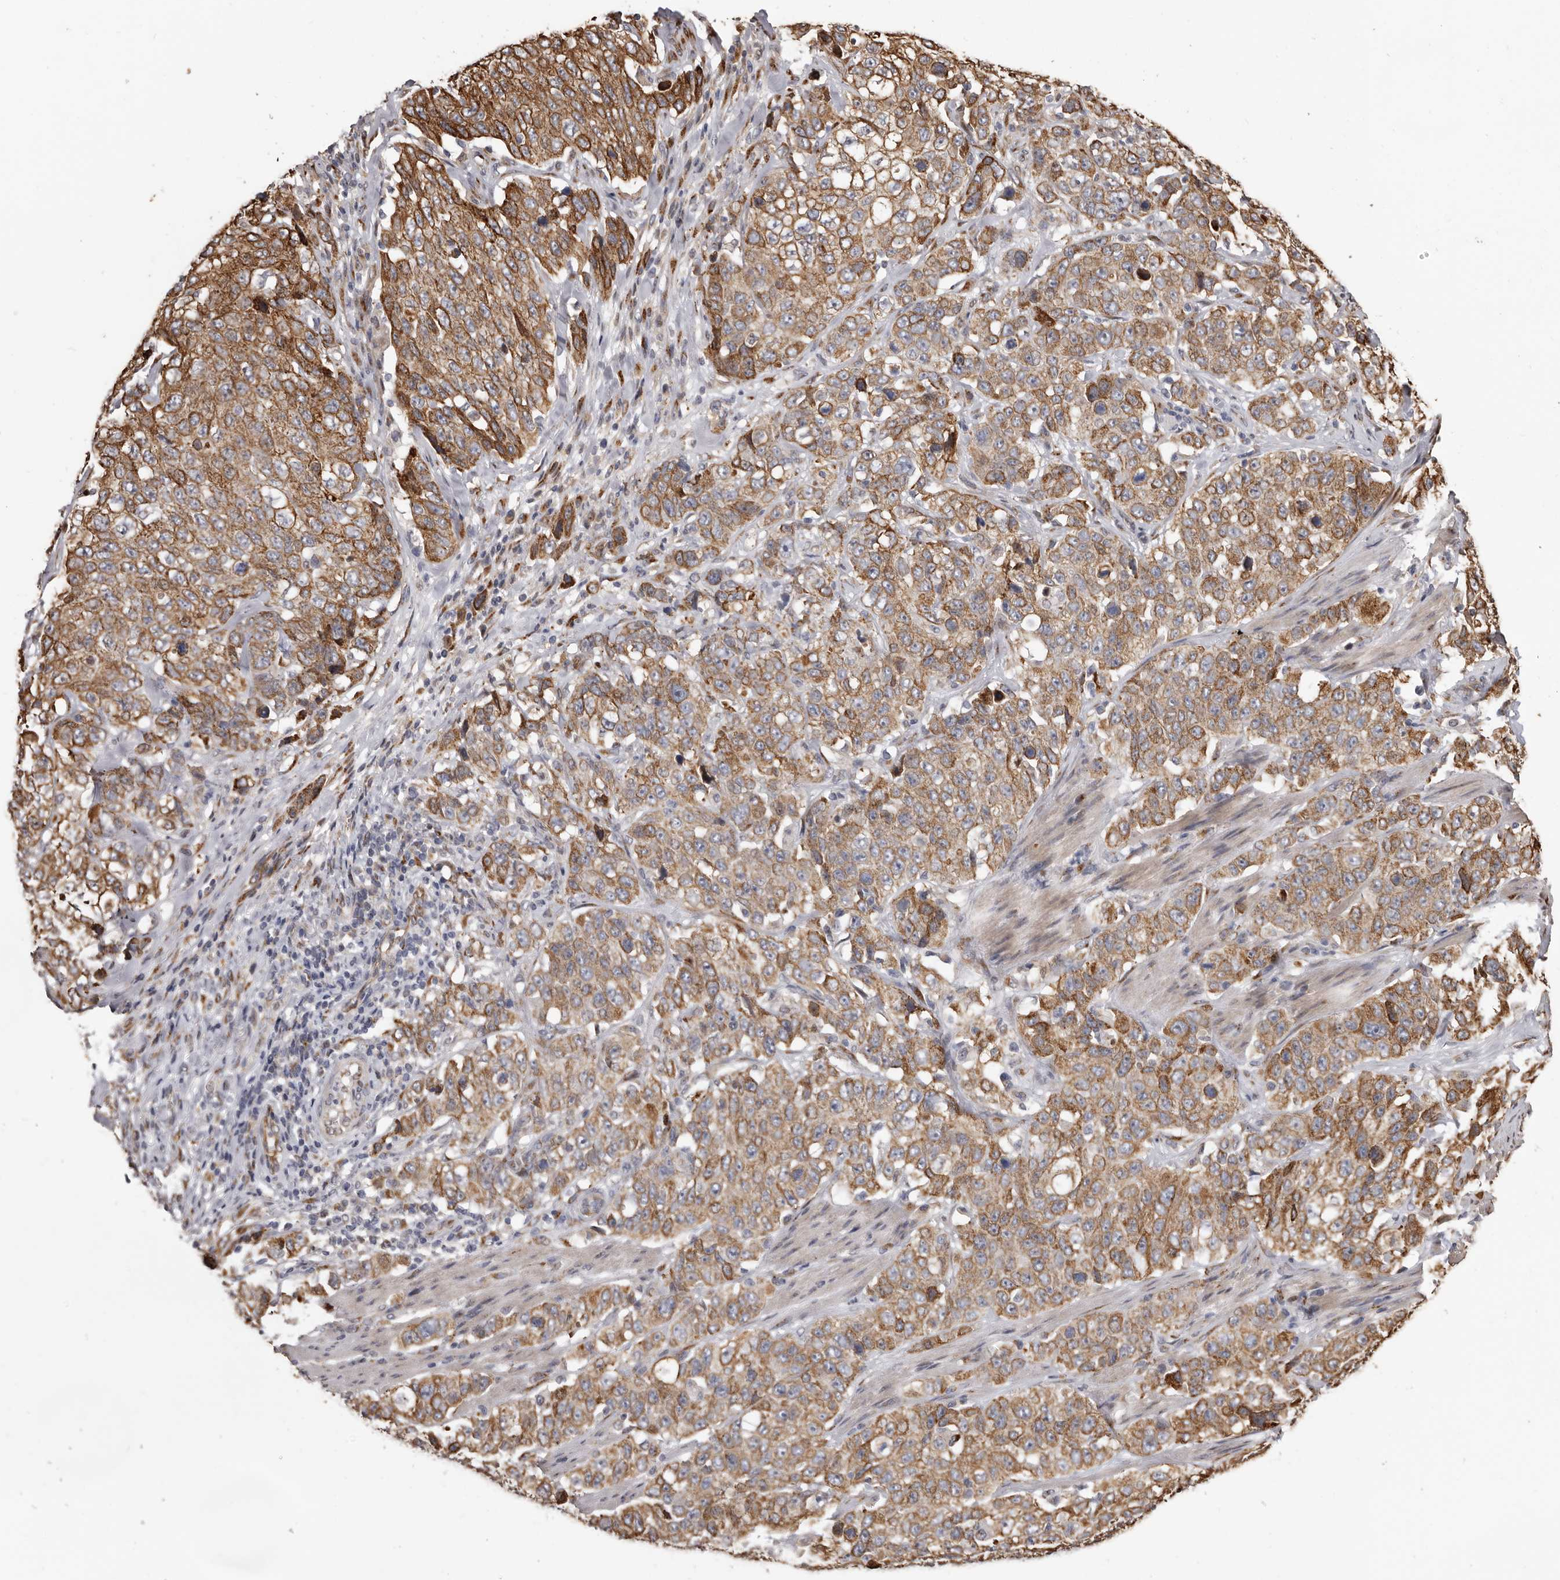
{"staining": {"intensity": "moderate", "quantity": ">75%", "location": "cytoplasmic/membranous"}, "tissue": "stomach cancer", "cell_type": "Tumor cells", "image_type": "cancer", "snomed": [{"axis": "morphology", "description": "Adenocarcinoma, NOS"}, {"axis": "topography", "description": "Stomach"}], "caption": "Protein staining shows moderate cytoplasmic/membranous staining in approximately >75% of tumor cells in stomach adenocarcinoma.", "gene": "ENTREP1", "patient": {"sex": "male", "age": 48}}